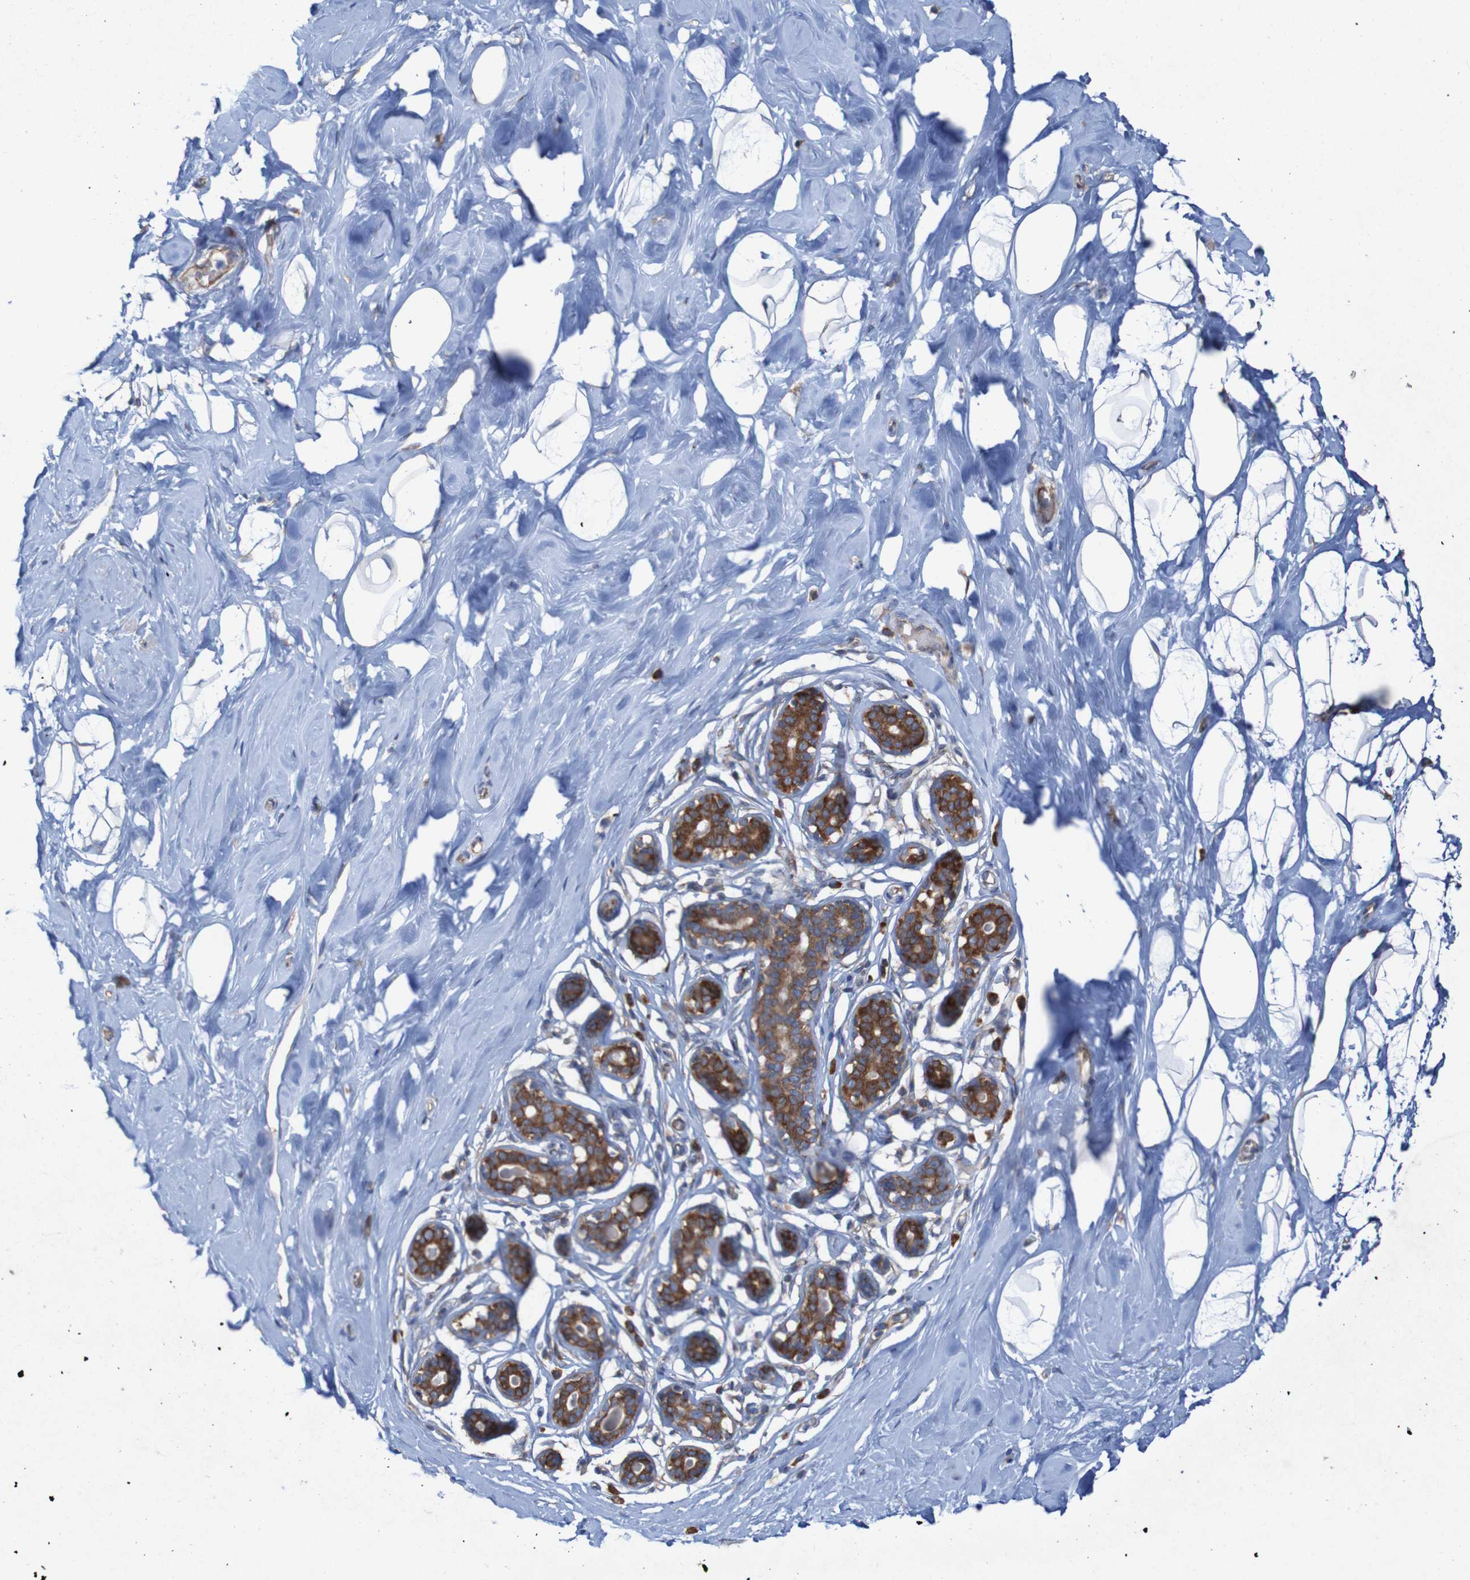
{"staining": {"intensity": "negative", "quantity": "none", "location": "none"}, "tissue": "breast", "cell_type": "Adipocytes", "image_type": "normal", "snomed": [{"axis": "morphology", "description": "Normal tissue, NOS"}, {"axis": "topography", "description": "Breast"}], "caption": "Adipocytes show no significant protein positivity in unremarkable breast.", "gene": "RPL10L", "patient": {"sex": "female", "age": 23}}